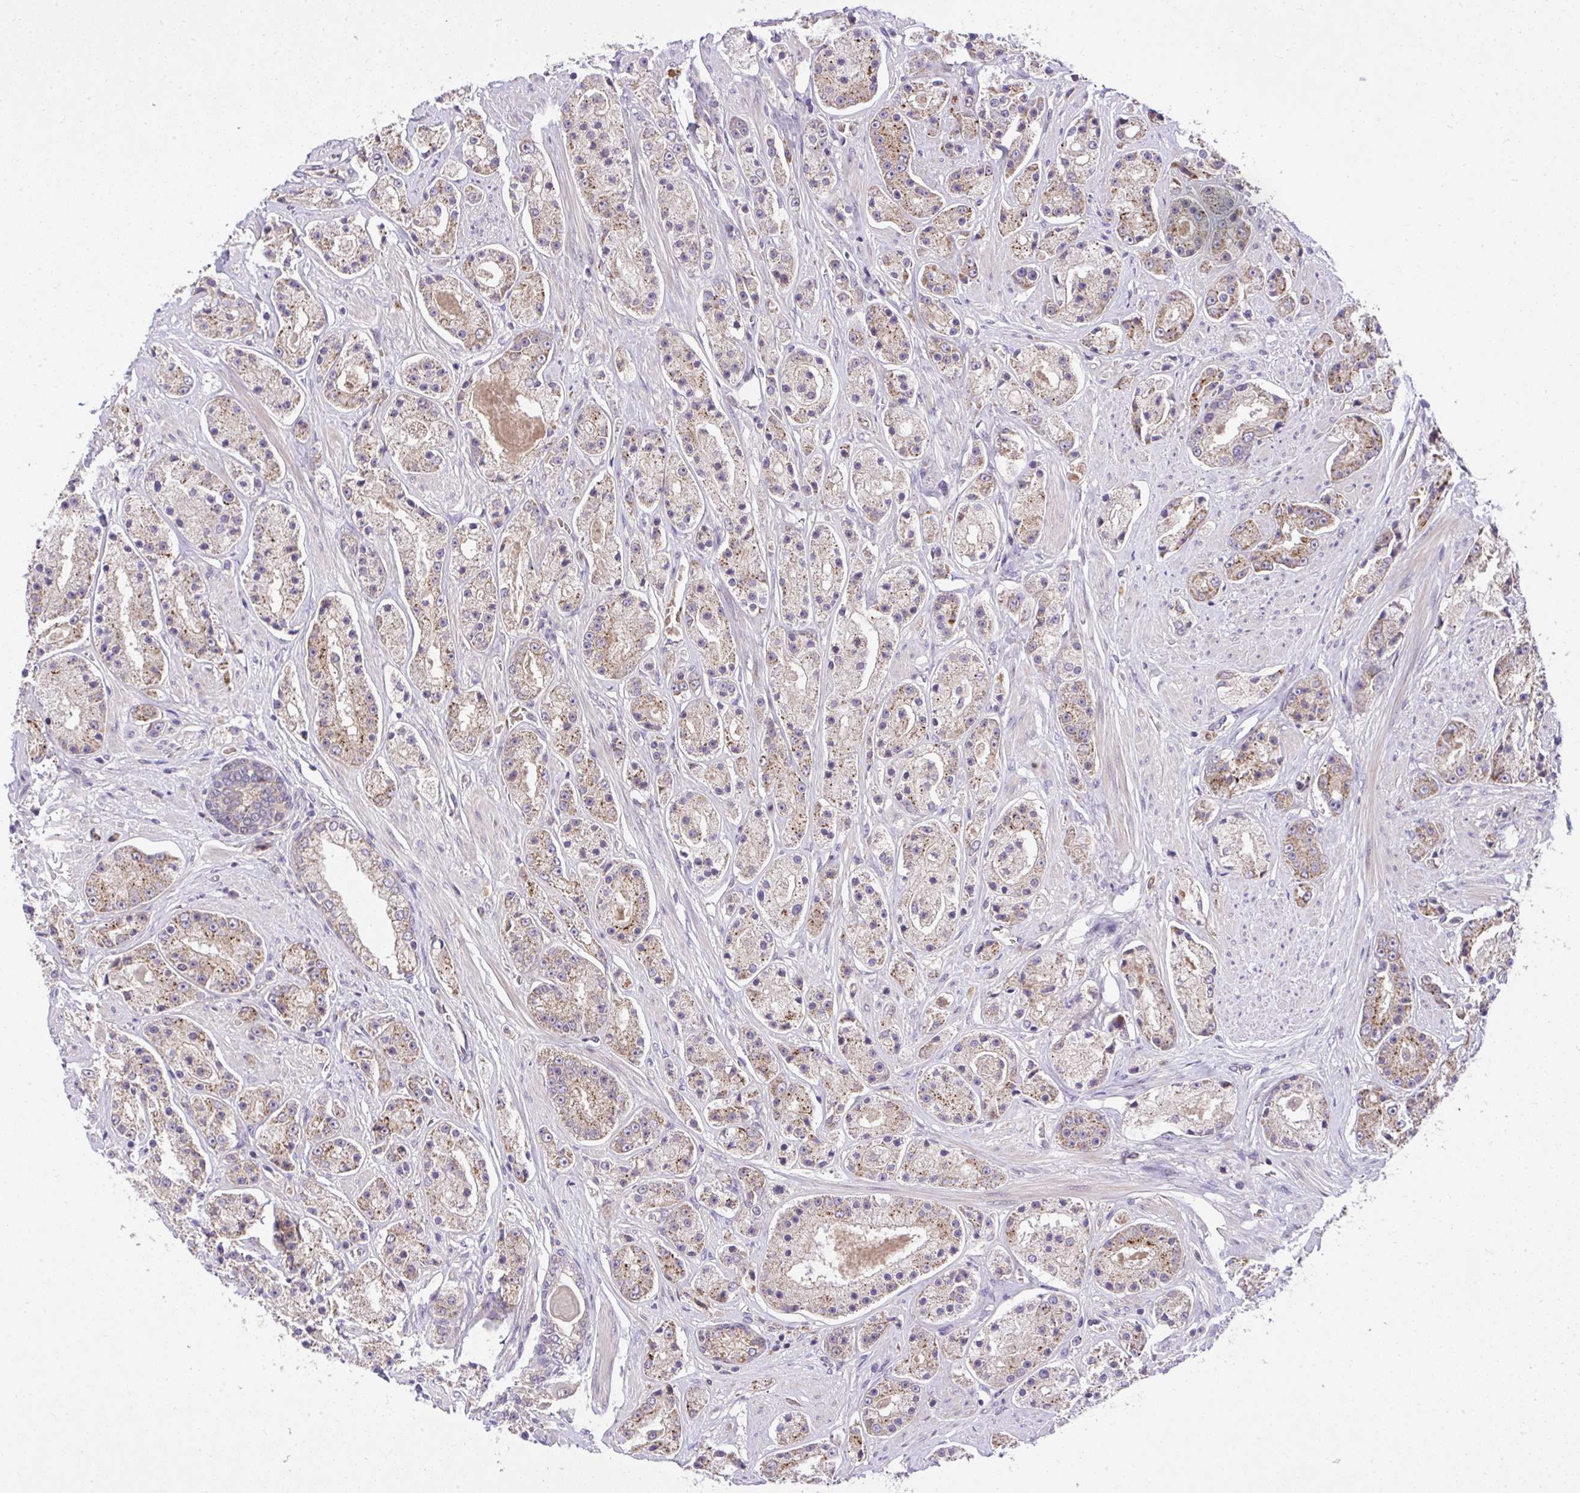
{"staining": {"intensity": "weak", "quantity": ">75%", "location": "cytoplasmic/membranous"}, "tissue": "prostate cancer", "cell_type": "Tumor cells", "image_type": "cancer", "snomed": [{"axis": "morphology", "description": "Adenocarcinoma, High grade"}, {"axis": "topography", "description": "Prostate"}], "caption": "A brown stain labels weak cytoplasmic/membranous expression of a protein in prostate cancer tumor cells.", "gene": "CHIA", "patient": {"sex": "male", "age": 67}}